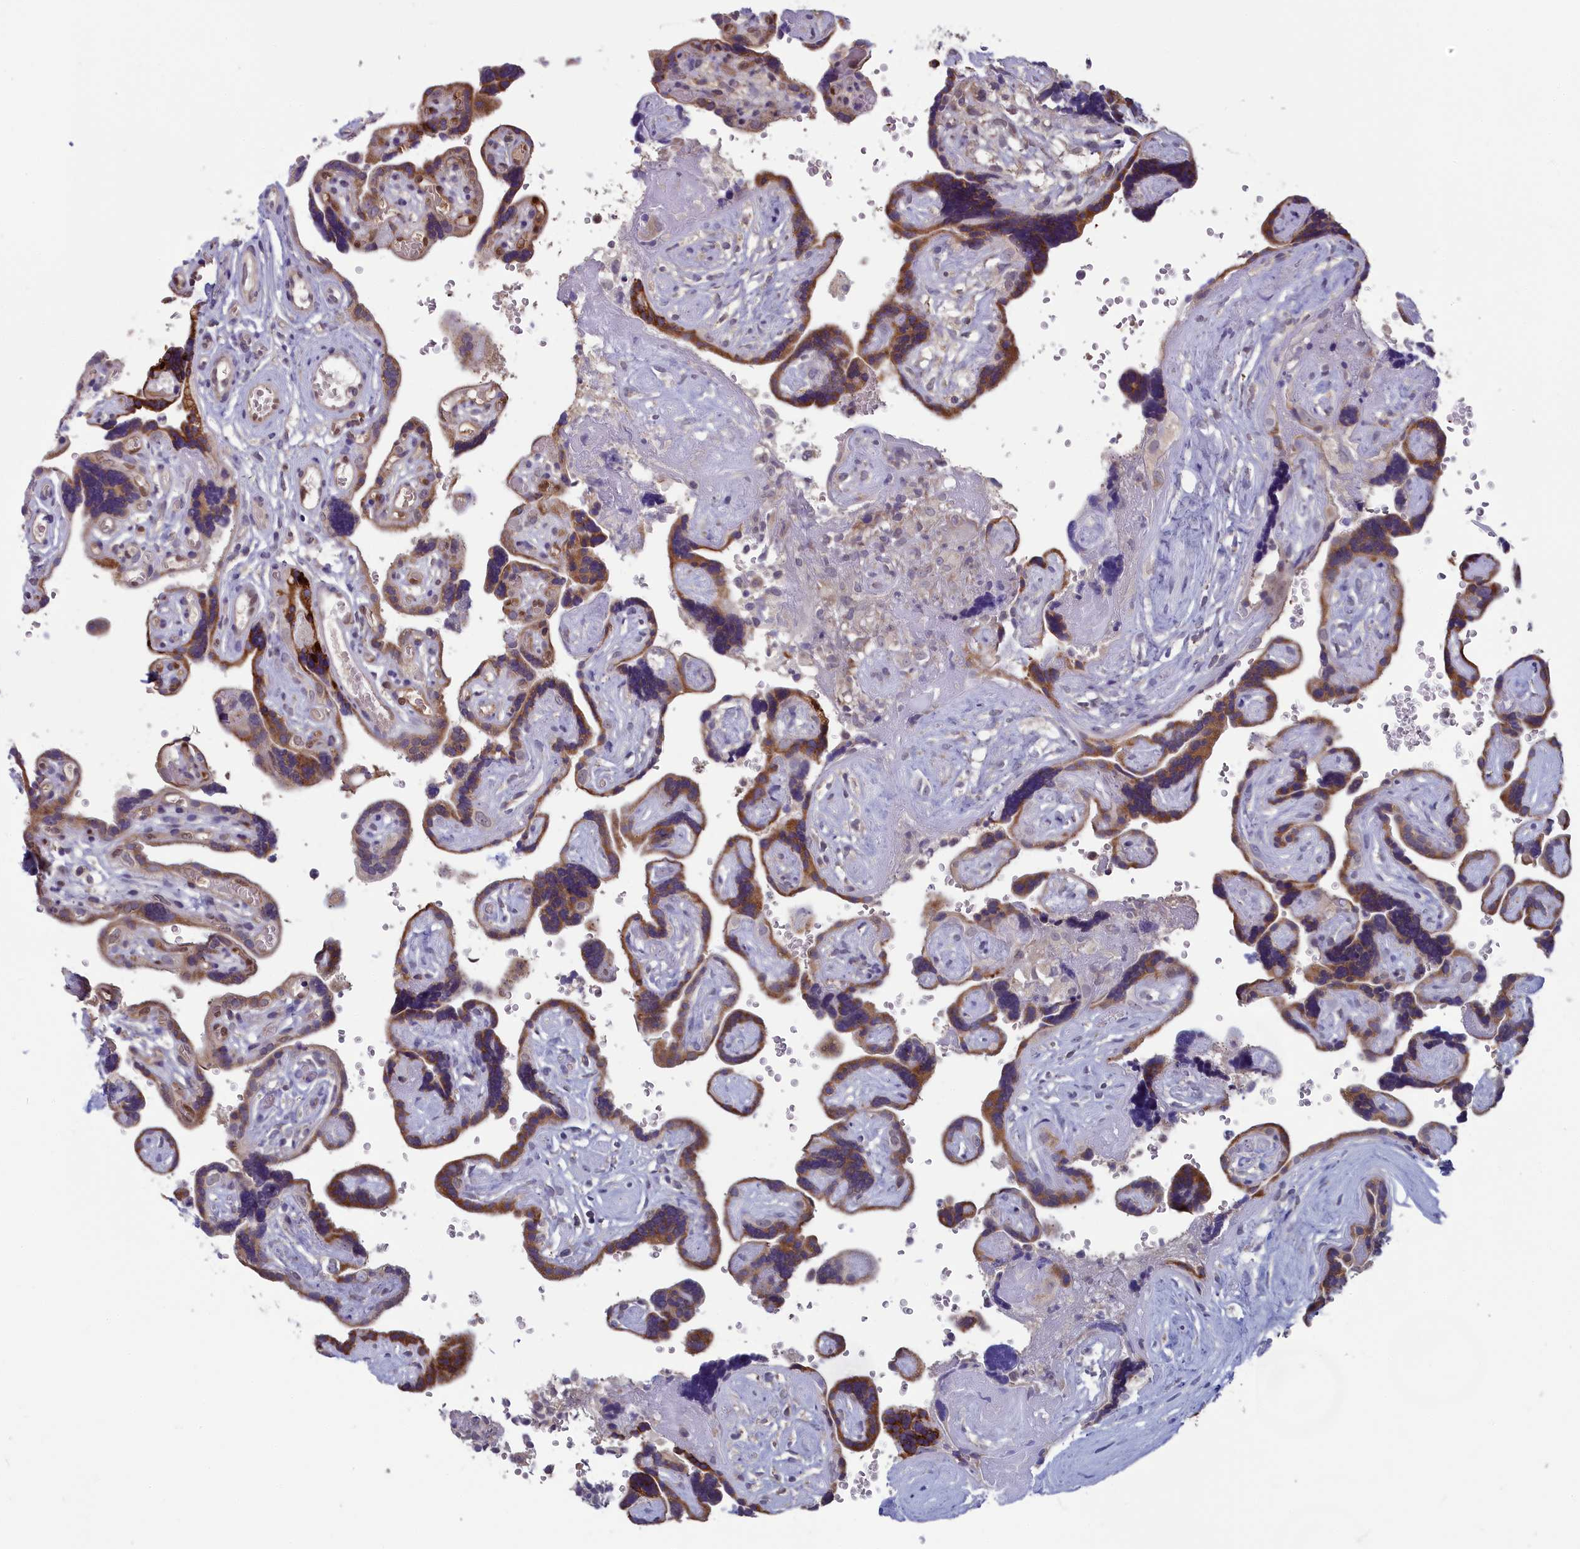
{"staining": {"intensity": "moderate", "quantity": ">75%", "location": "cytoplasmic/membranous"}, "tissue": "placenta", "cell_type": "Decidual cells", "image_type": "normal", "snomed": [{"axis": "morphology", "description": "Normal tissue, NOS"}, {"axis": "topography", "description": "Placenta"}], "caption": "Immunohistochemical staining of unremarkable placenta shows moderate cytoplasmic/membranous protein staining in approximately >75% of decidual cells.", "gene": "MRI1", "patient": {"sex": "female", "age": 30}}